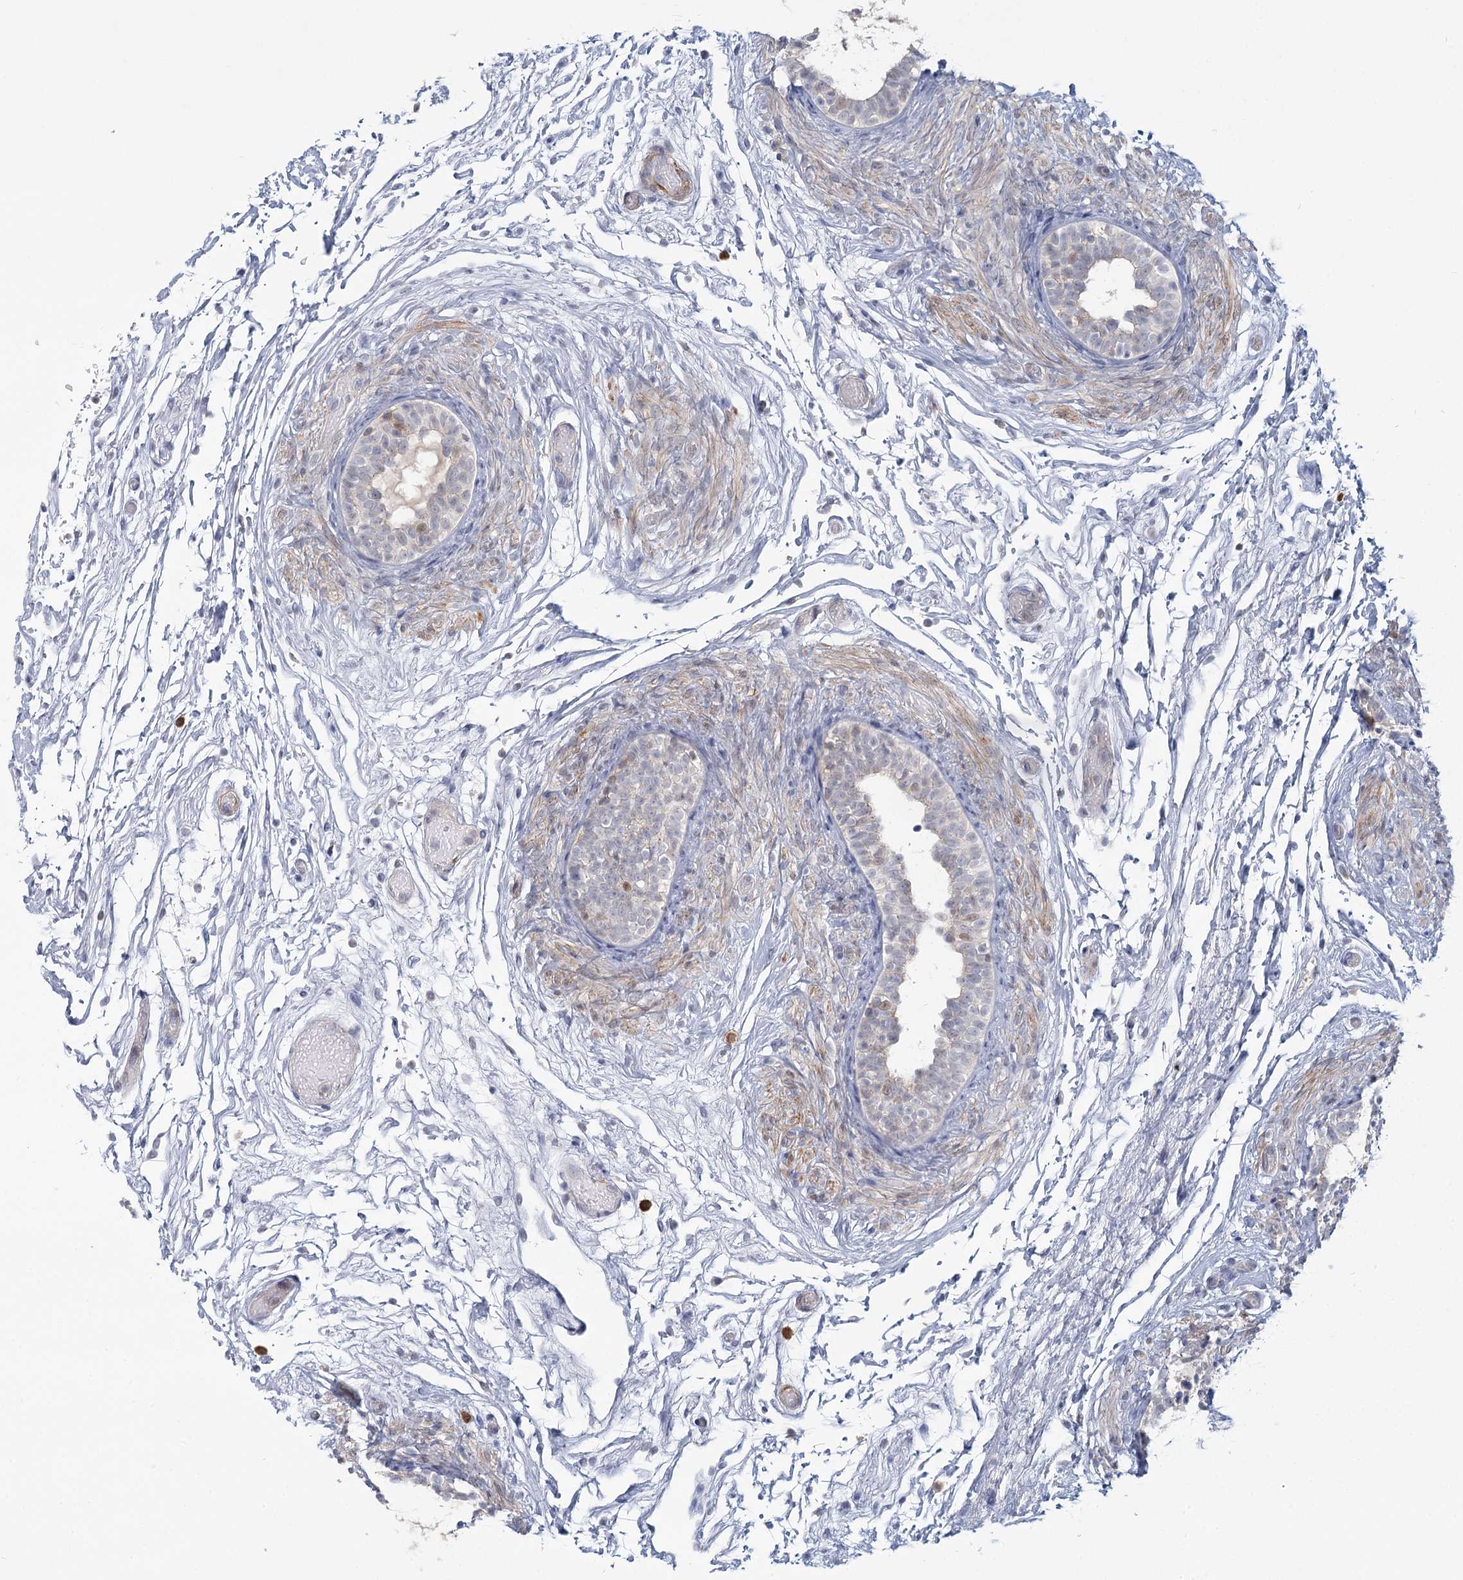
{"staining": {"intensity": "moderate", "quantity": "<25%", "location": "cytoplasmic/membranous"}, "tissue": "epididymis", "cell_type": "Glandular cells", "image_type": "normal", "snomed": [{"axis": "morphology", "description": "Normal tissue, NOS"}, {"axis": "topography", "description": "Epididymis"}], "caption": "The immunohistochemical stain highlights moderate cytoplasmic/membranous expression in glandular cells of unremarkable epididymis. (brown staining indicates protein expression, while blue staining denotes nuclei).", "gene": "USP11", "patient": {"sex": "male", "age": 5}}